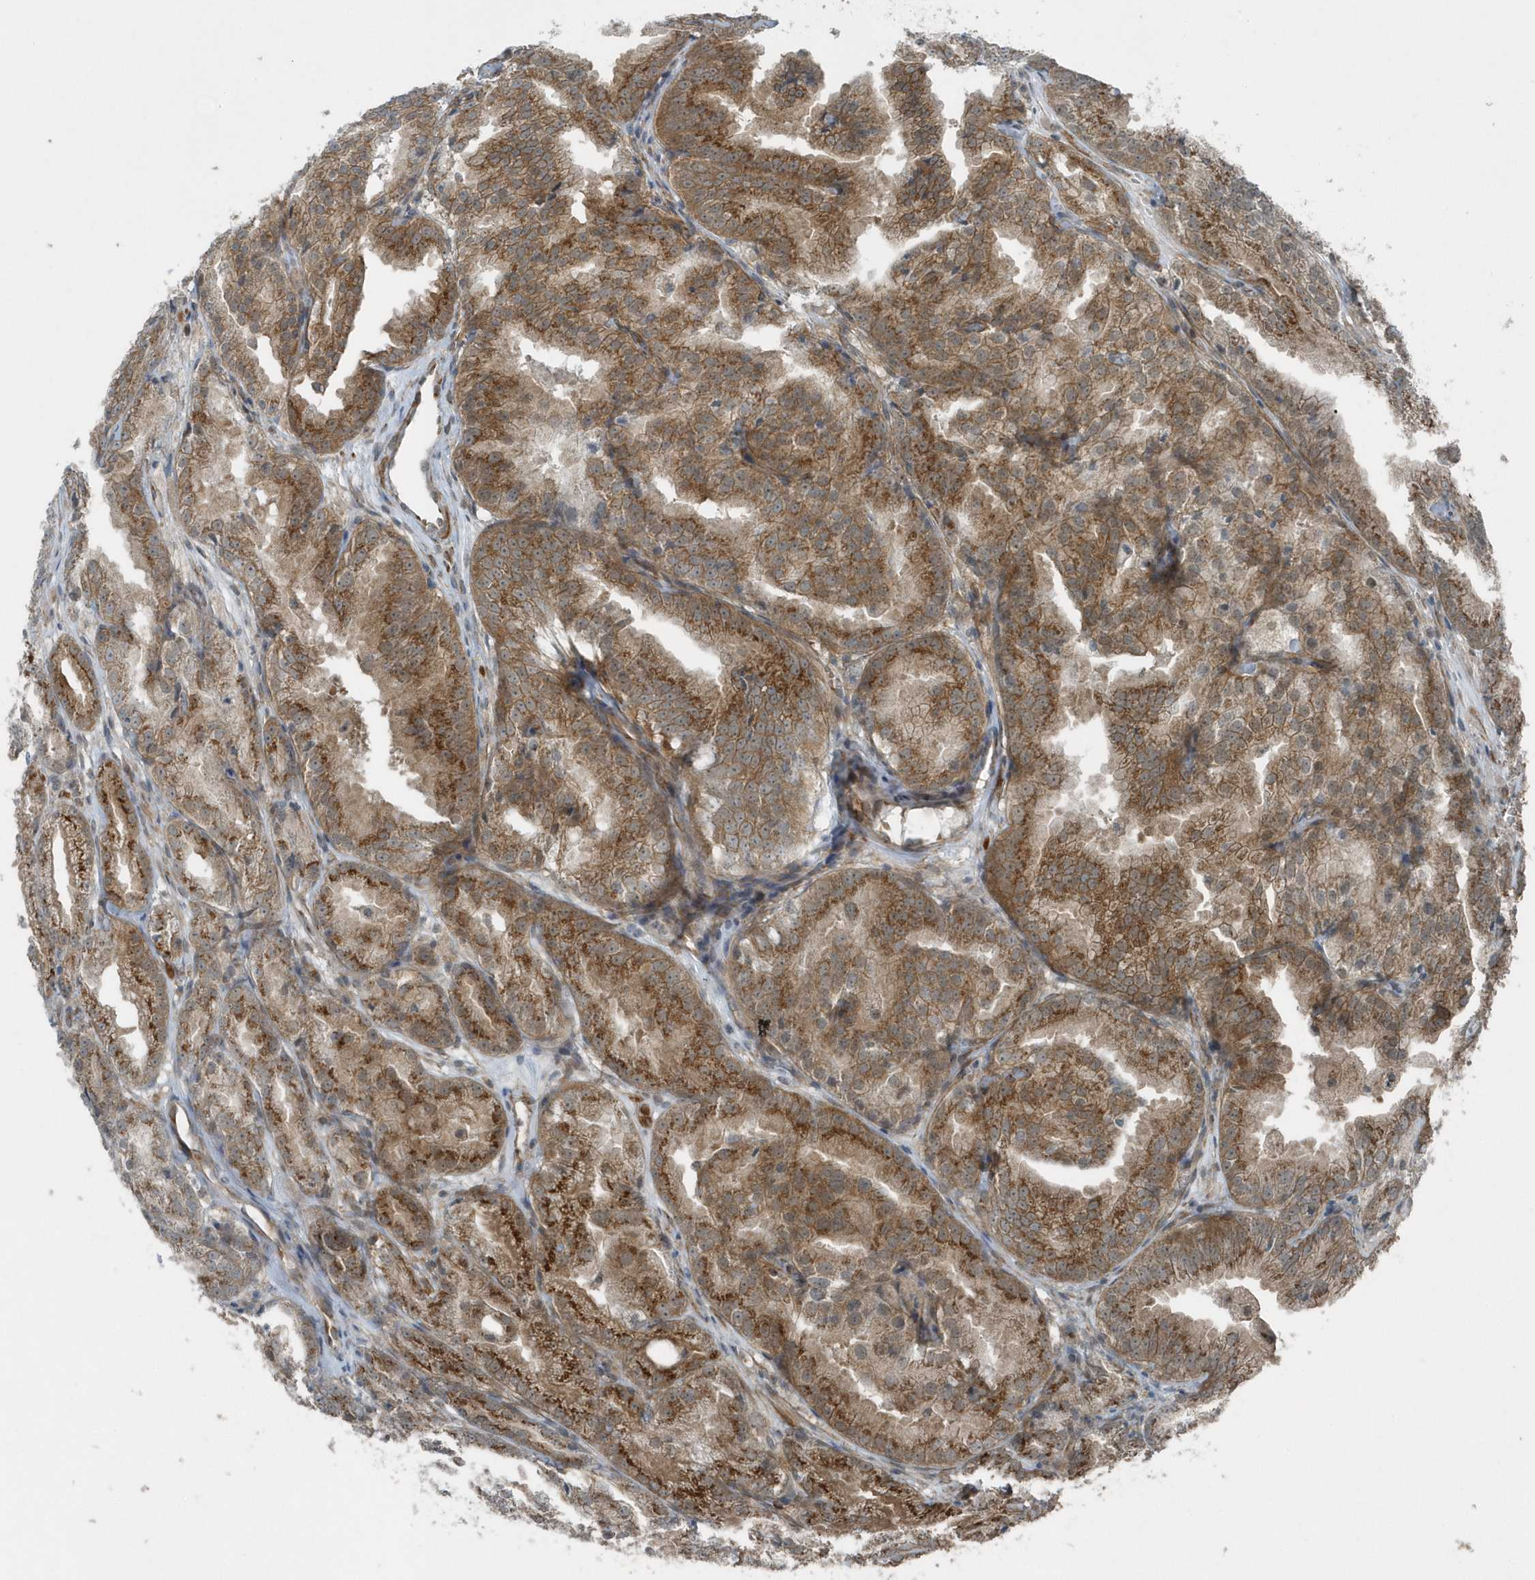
{"staining": {"intensity": "moderate", "quantity": ">75%", "location": "cytoplasmic/membranous"}, "tissue": "prostate cancer", "cell_type": "Tumor cells", "image_type": "cancer", "snomed": [{"axis": "morphology", "description": "Adenocarcinoma, High grade"}, {"axis": "topography", "description": "Prostate"}], "caption": "Tumor cells display medium levels of moderate cytoplasmic/membranous positivity in approximately >75% of cells in human high-grade adenocarcinoma (prostate). (DAB IHC, brown staining for protein, blue staining for nuclei).", "gene": "GCC2", "patient": {"sex": "male", "age": 61}}